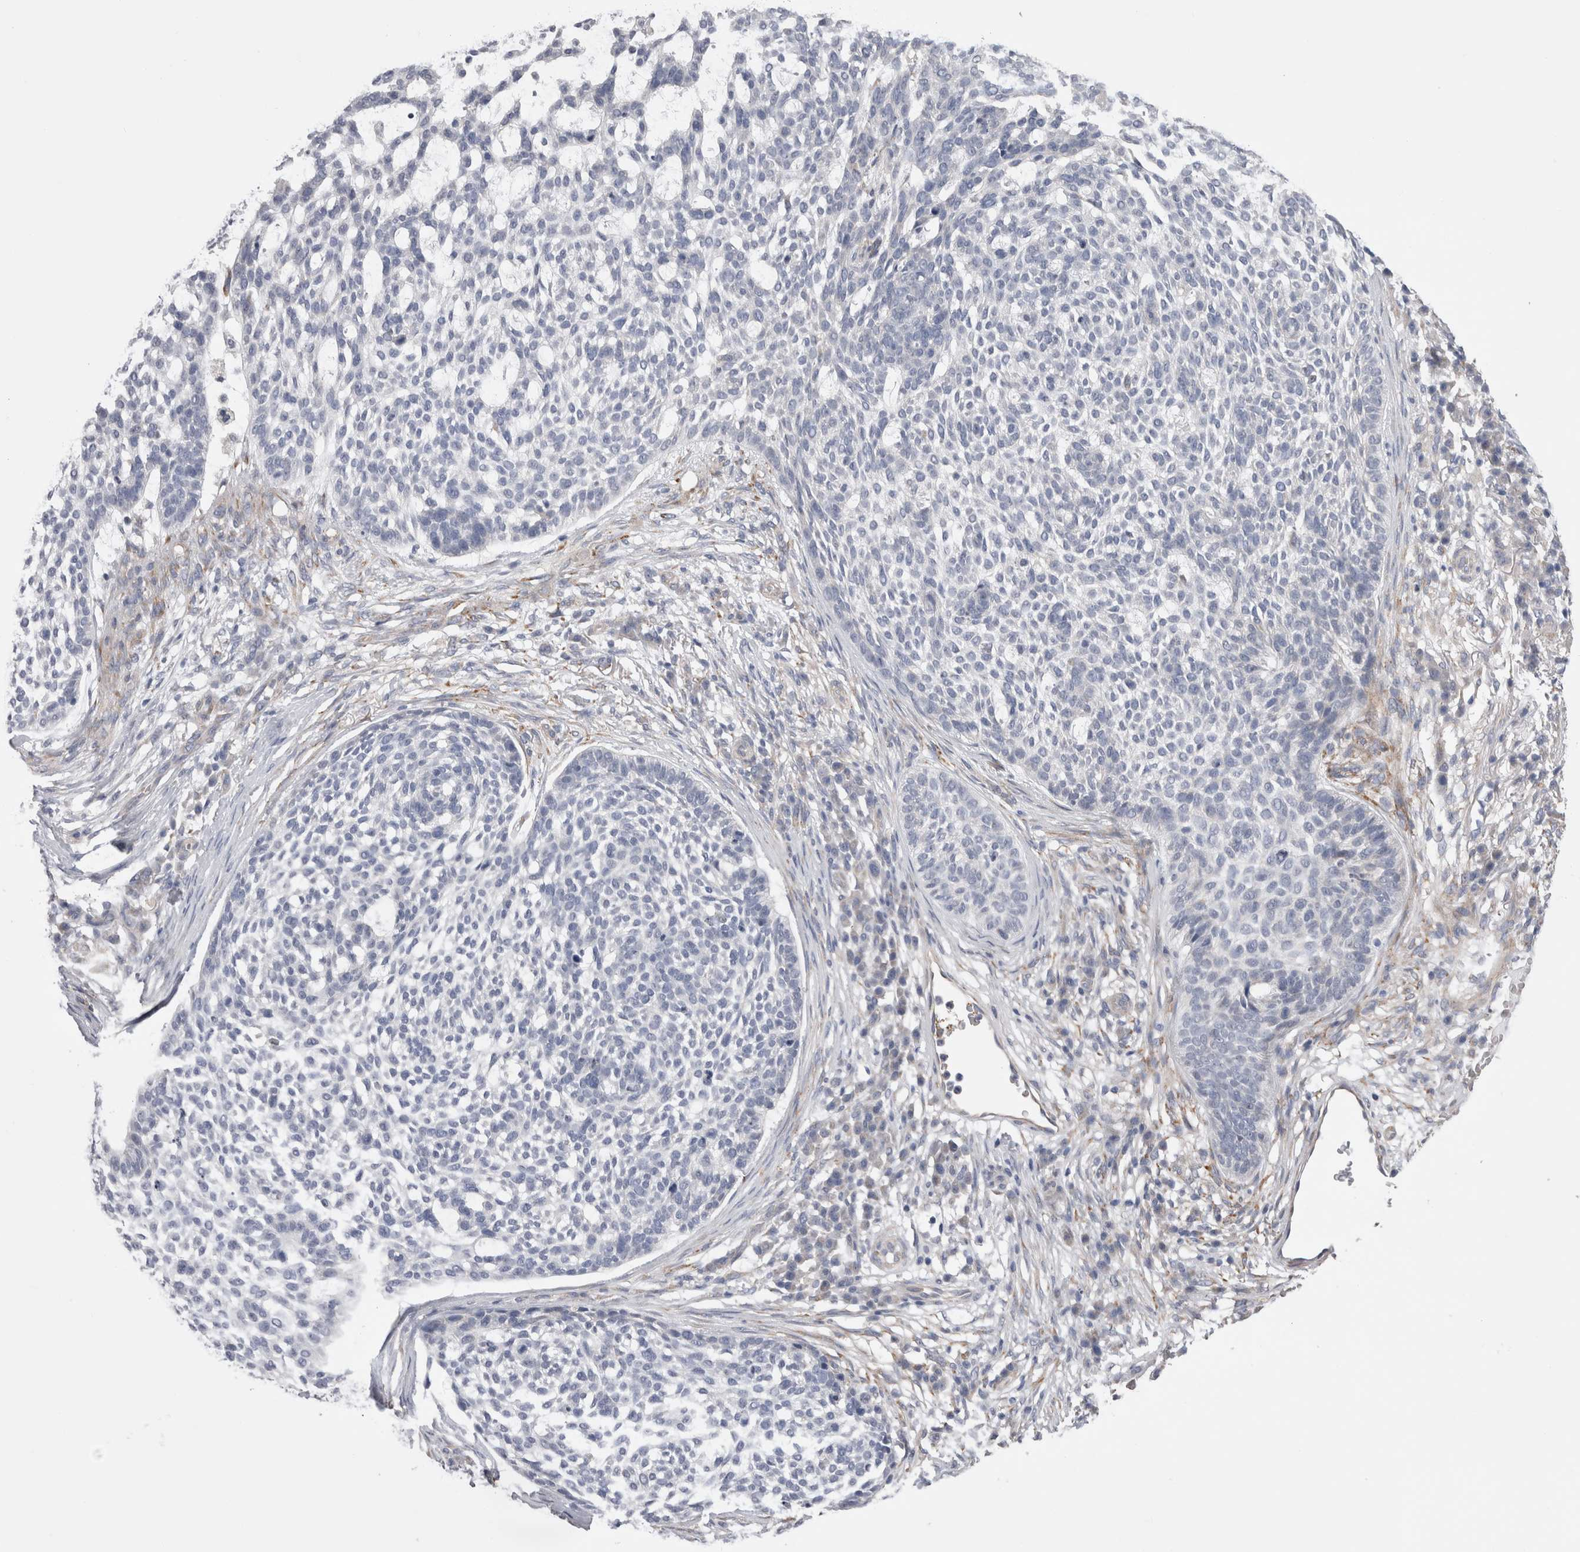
{"staining": {"intensity": "negative", "quantity": "none", "location": "none"}, "tissue": "skin cancer", "cell_type": "Tumor cells", "image_type": "cancer", "snomed": [{"axis": "morphology", "description": "Basal cell carcinoma"}, {"axis": "topography", "description": "Skin"}], "caption": "This is an IHC histopathology image of basal cell carcinoma (skin). There is no expression in tumor cells.", "gene": "ARHGAP29", "patient": {"sex": "female", "age": 64}}